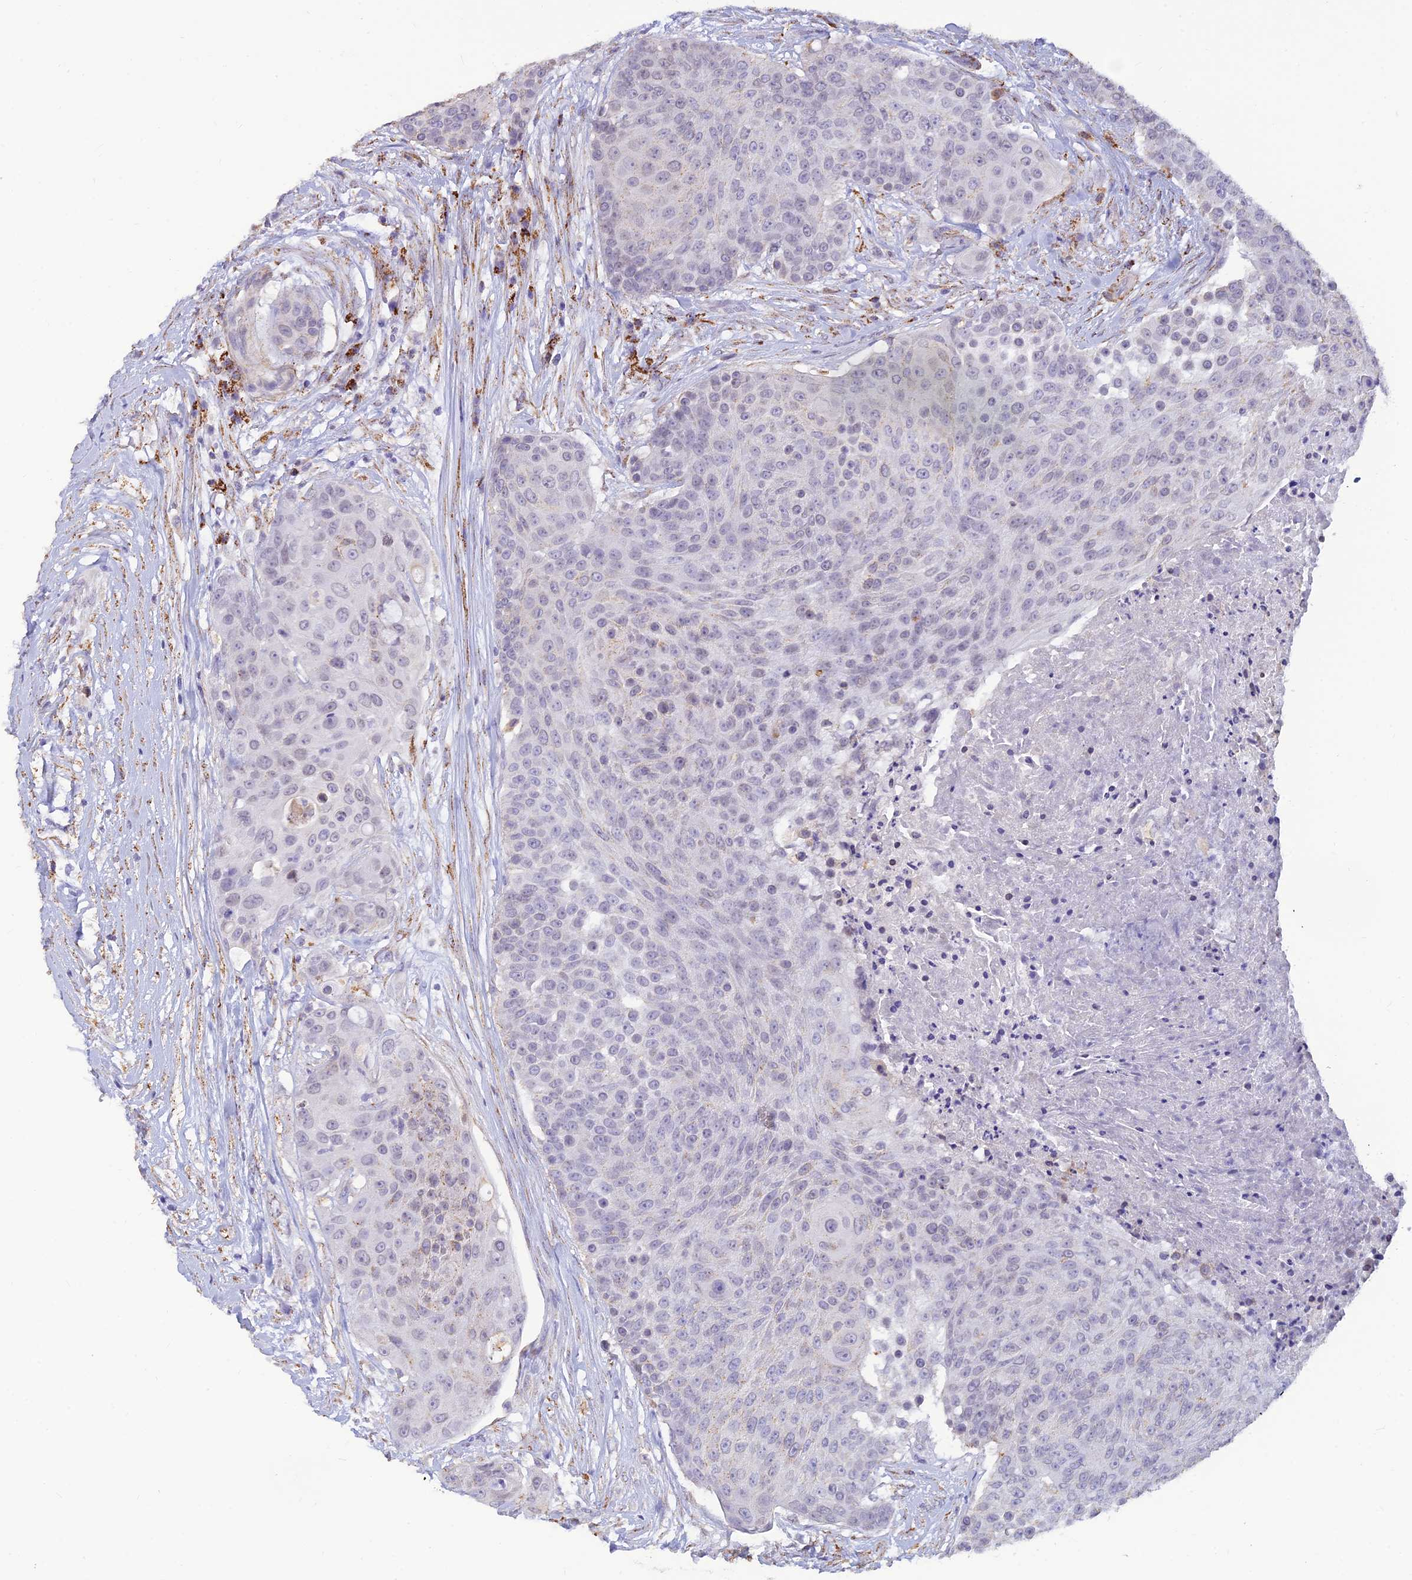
{"staining": {"intensity": "weak", "quantity": "<25%", "location": "nuclear"}, "tissue": "urothelial cancer", "cell_type": "Tumor cells", "image_type": "cancer", "snomed": [{"axis": "morphology", "description": "Urothelial carcinoma, High grade"}, {"axis": "topography", "description": "Urinary bladder"}], "caption": "Protein analysis of urothelial carcinoma (high-grade) shows no significant staining in tumor cells.", "gene": "ALDH1L2", "patient": {"sex": "female", "age": 63}}